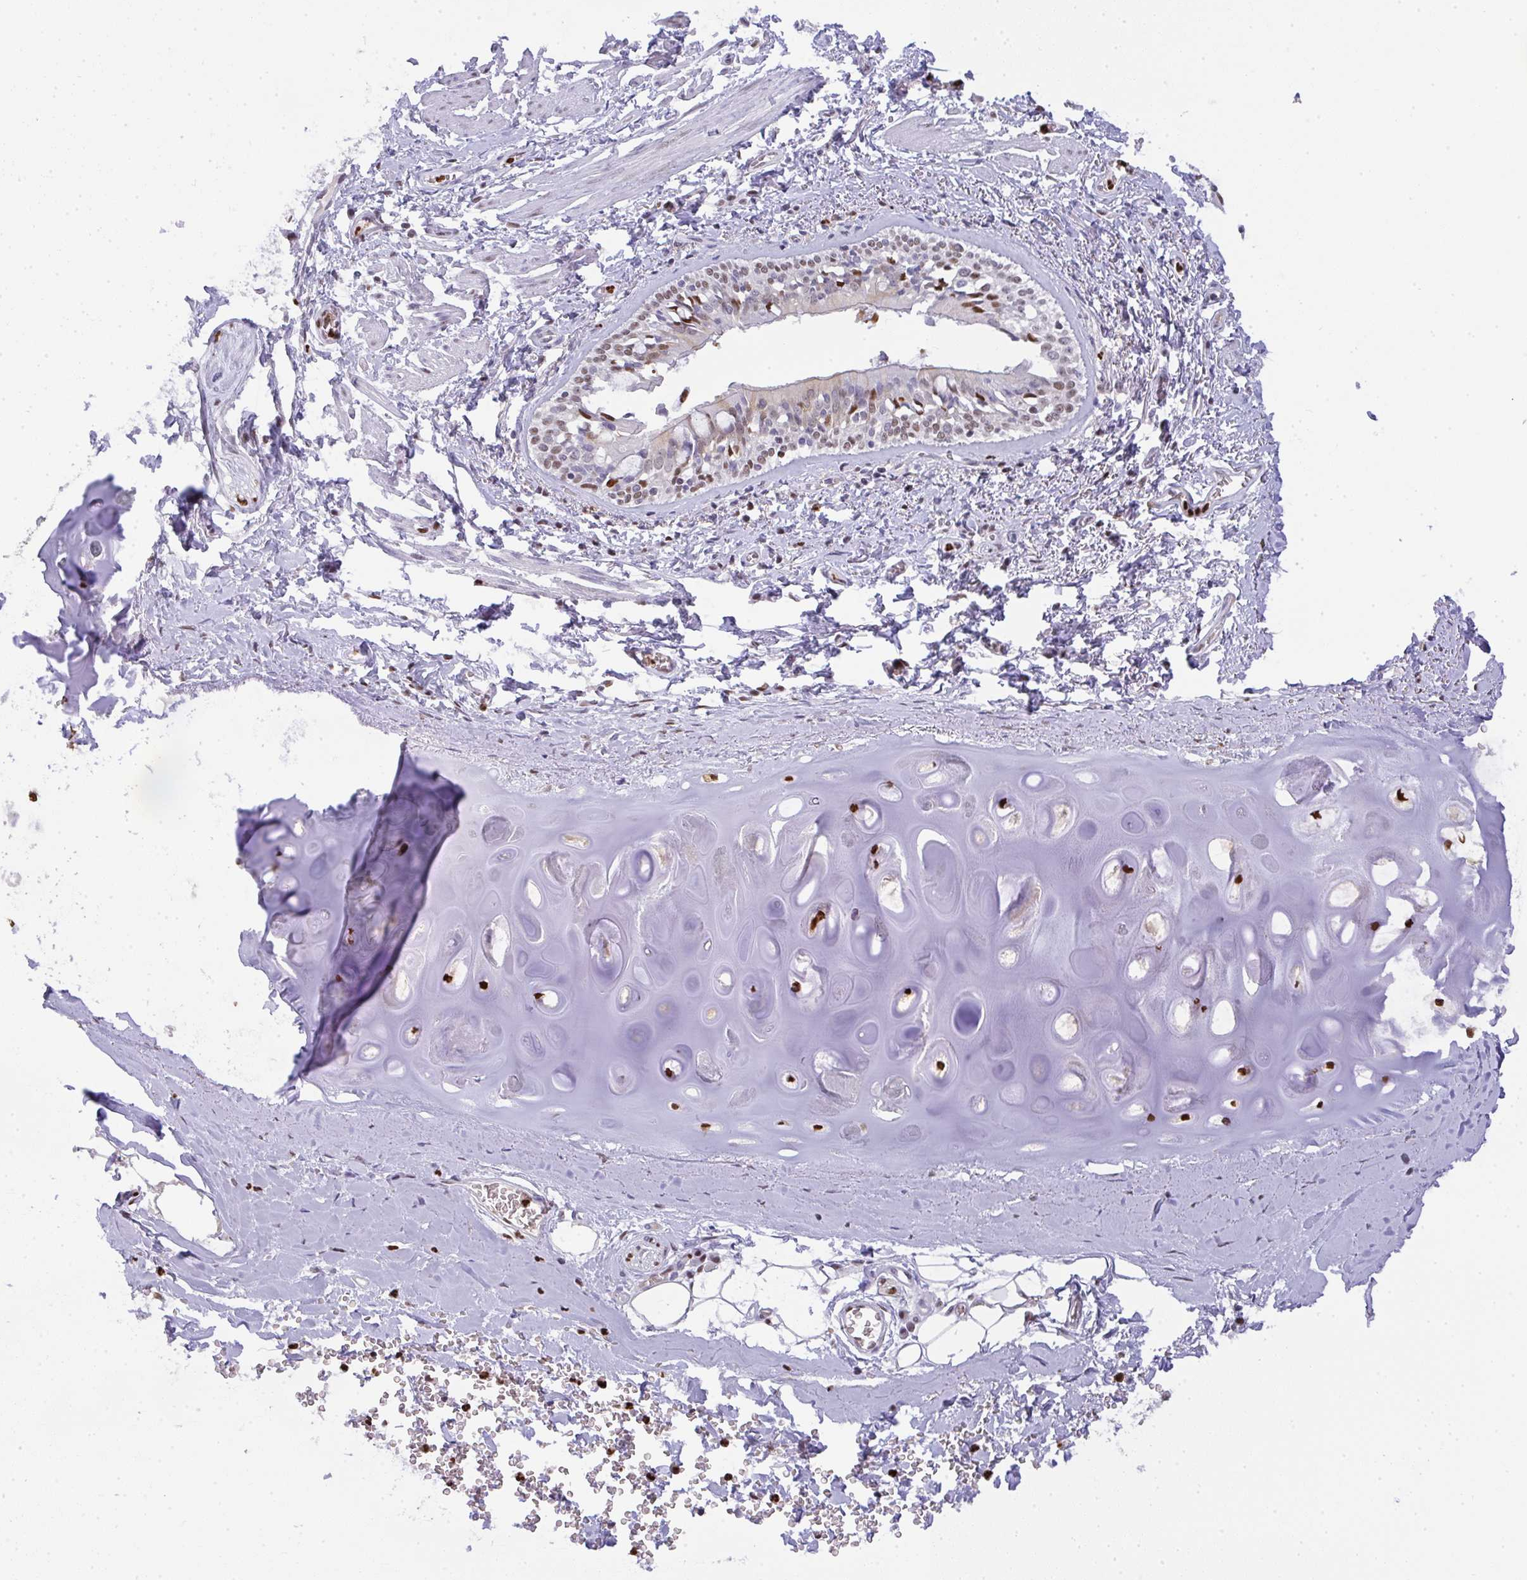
{"staining": {"intensity": "negative", "quantity": "none", "location": "none"}, "tissue": "adipose tissue", "cell_type": "Adipocytes", "image_type": "normal", "snomed": [{"axis": "morphology", "description": "Normal tissue, NOS"}, {"axis": "morphology", "description": "Degeneration, NOS"}, {"axis": "topography", "description": "Cartilage tissue"}, {"axis": "topography", "description": "Lung"}], "caption": "DAB (3,3'-diaminobenzidine) immunohistochemical staining of benign human adipose tissue exhibits no significant staining in adipocytes. (Stains: DAB IHC with hematoxylin counter stain, Microscopy: brightfield microscopy at high magnification).", "gene": "BBX", "patient": {"sex": "female", "age": 61}}